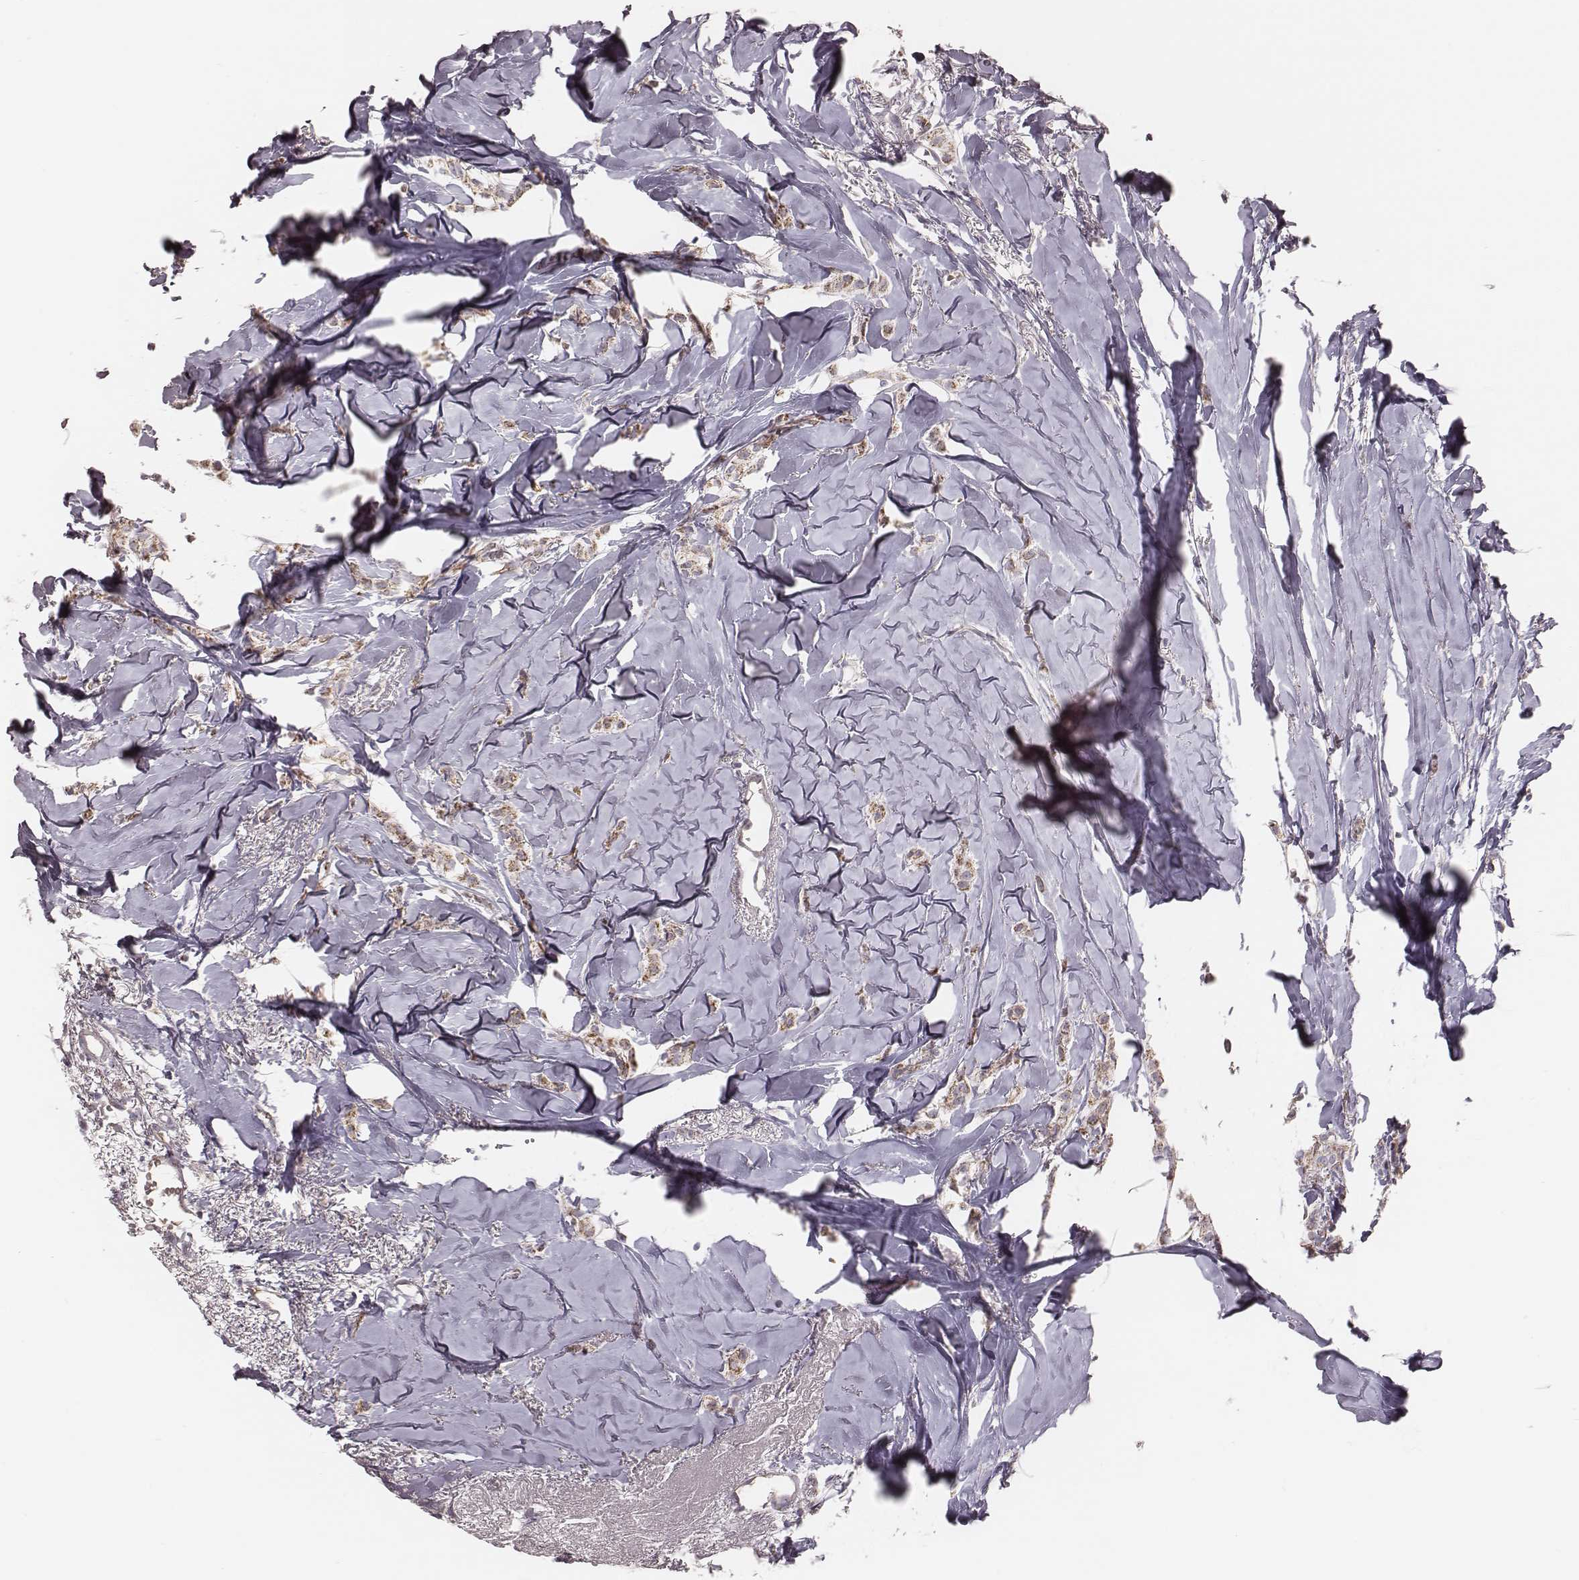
{"staining": {"intensity": "moderate", "quantity": ">75%", "location": "cytoplasmic/membranous"}, "tissue": "breast cancer", "cell_type": "Tumor cells", "image_type": "cancer", "snomed": [{"axis": "morphology", "description": "Duct carcinoma"}, {"axis": "topography", "description": "Breast"}], "caption": "Protein staining by immunohistochemistry displays moderate cytoplasmic/membranous positivity in about >75% of tumor cells in breast infiltrating ductal carcinoma. (DAB (3,3'-diaminobenzidine) = brown stain, brightfield microscopy at high magnification).", "gene": "MRPS27", "patient": {"sex": "female", "age": 85}}